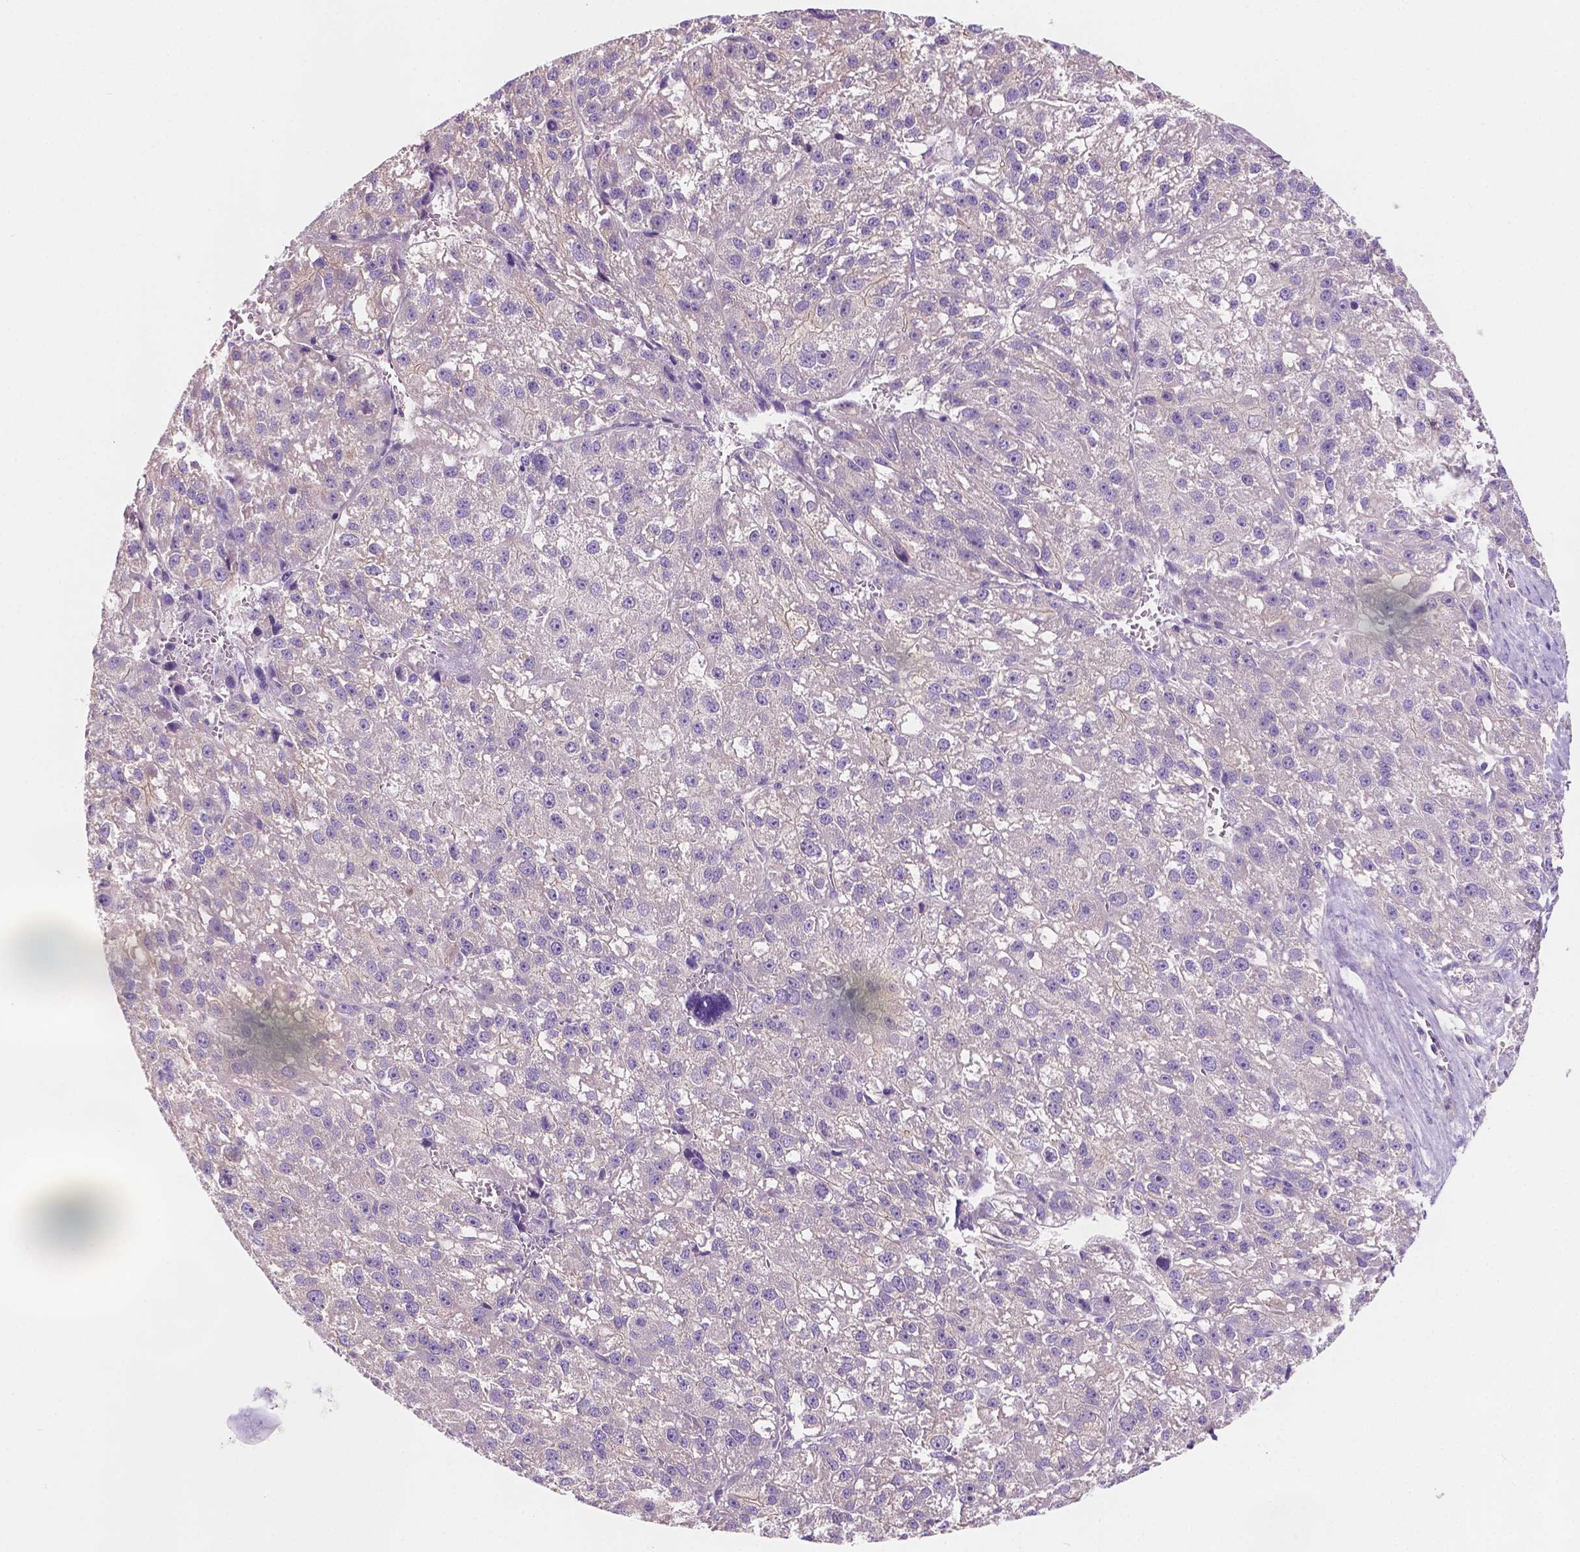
{"staining": {"intensity": "negative", "quantity": "none", "location": "none"}, "tissue": "liver cancer", "cell_type": "Tumor cells", "image_type": "cancer", "snomed": [{"axis": "morphology", "description": "Carcinoma, Hepatocellular, NOS"}, {"axis": "topography", "description": "Liver"}], "caption": "This is an immunohistochemistry (IHC) micrograph of human liver cancer. There is no positivity in tumor cells.", "gene": "SIRT2", "patient": {"sex": "female", "age": 70}}